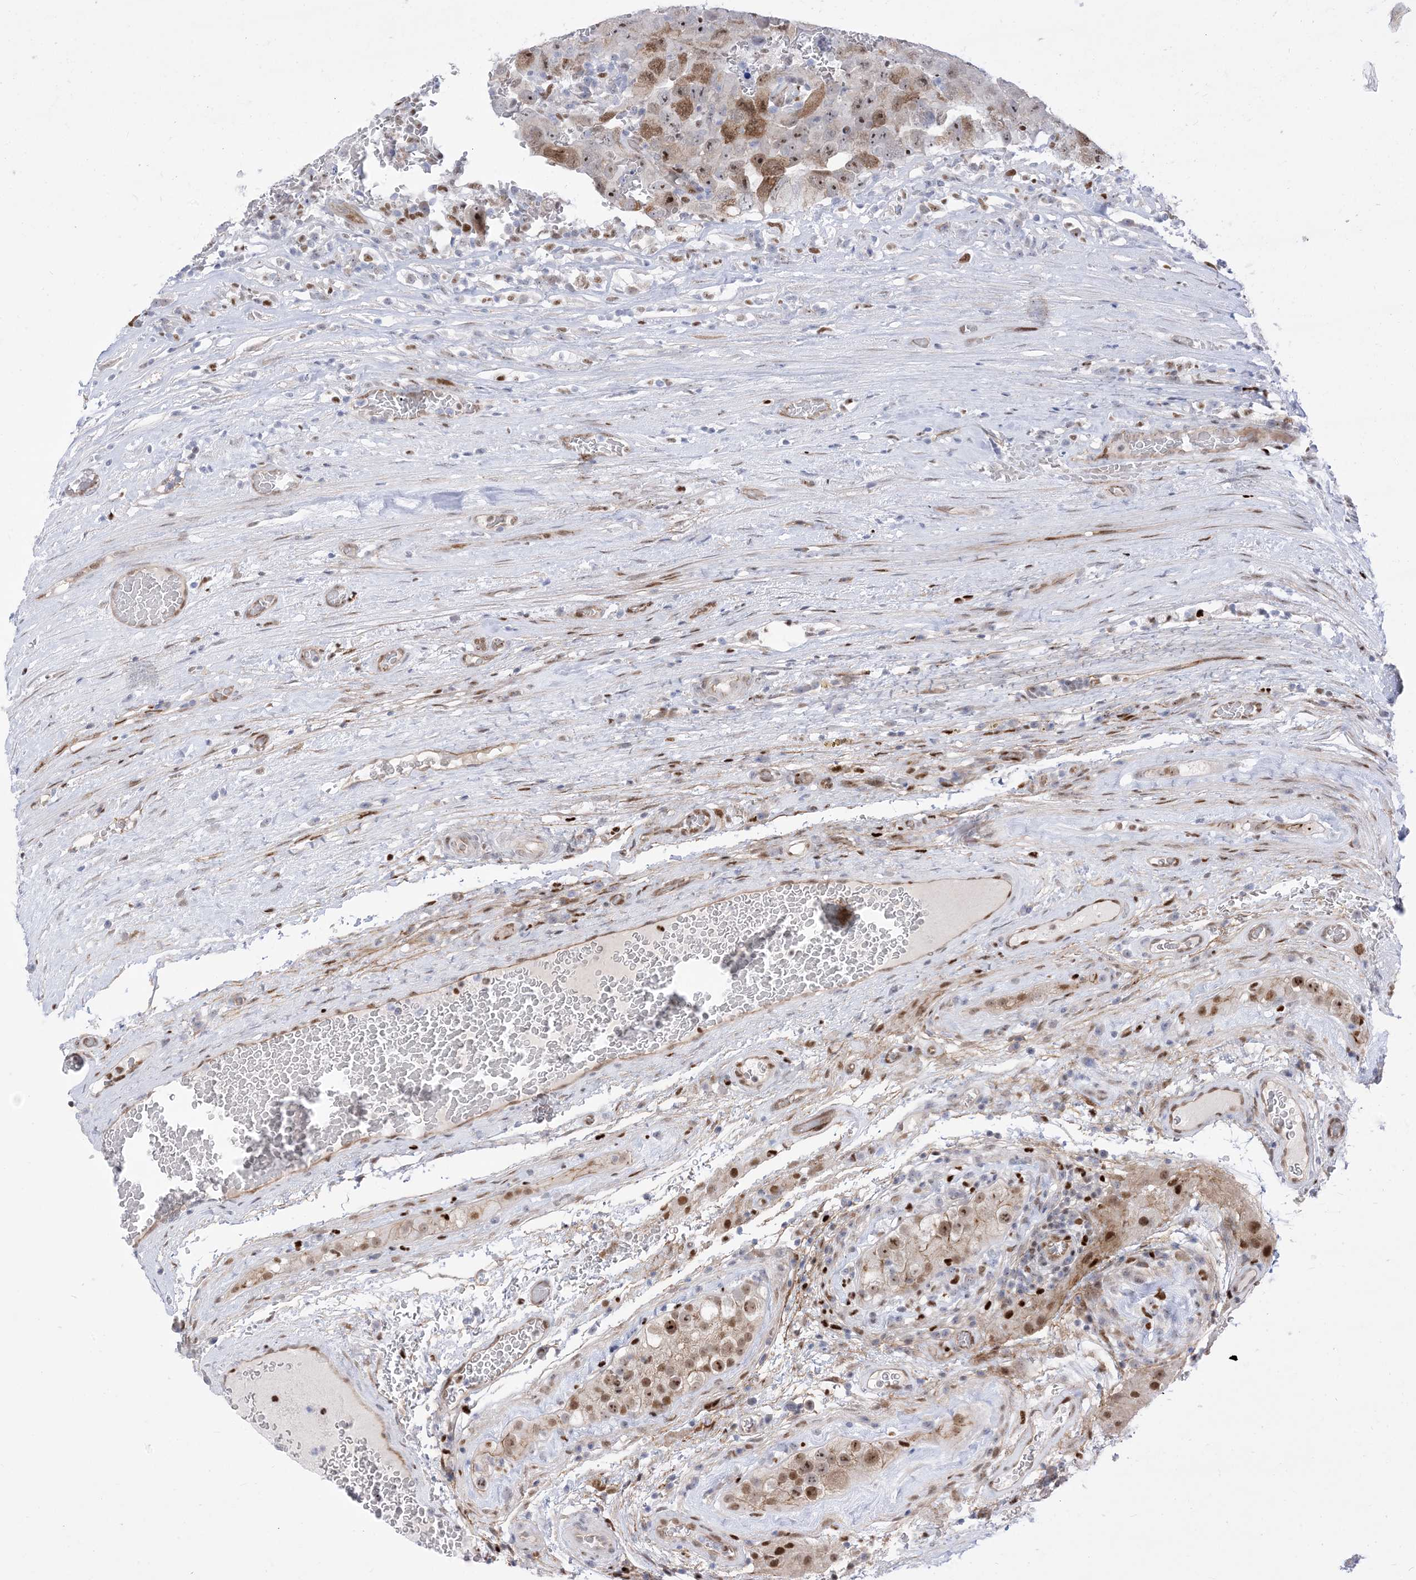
{"staining": {"intensity": "moderate", "quantity": "25%-75%", "location": "nuclear"}, "tissue": "testis cancer", "cell_type": "Tumor cells", "image_type": "cancer", "snomed": [{"axis": "morphology", "description": "Carcinoma, Embryonal, NOS"}, {"axis": "topography", "description": "Testis"}], "caption": "Immunohistochemistry histopathology image of testis cancer (embryonal carcinoma) stained for a protein (brown), which demonstrates medium levels of moderate nuclear expression in approximately 25%-75% of tumor cells.", "gene": "MARS2", "patient": {"sex": "male", "age": 26}}